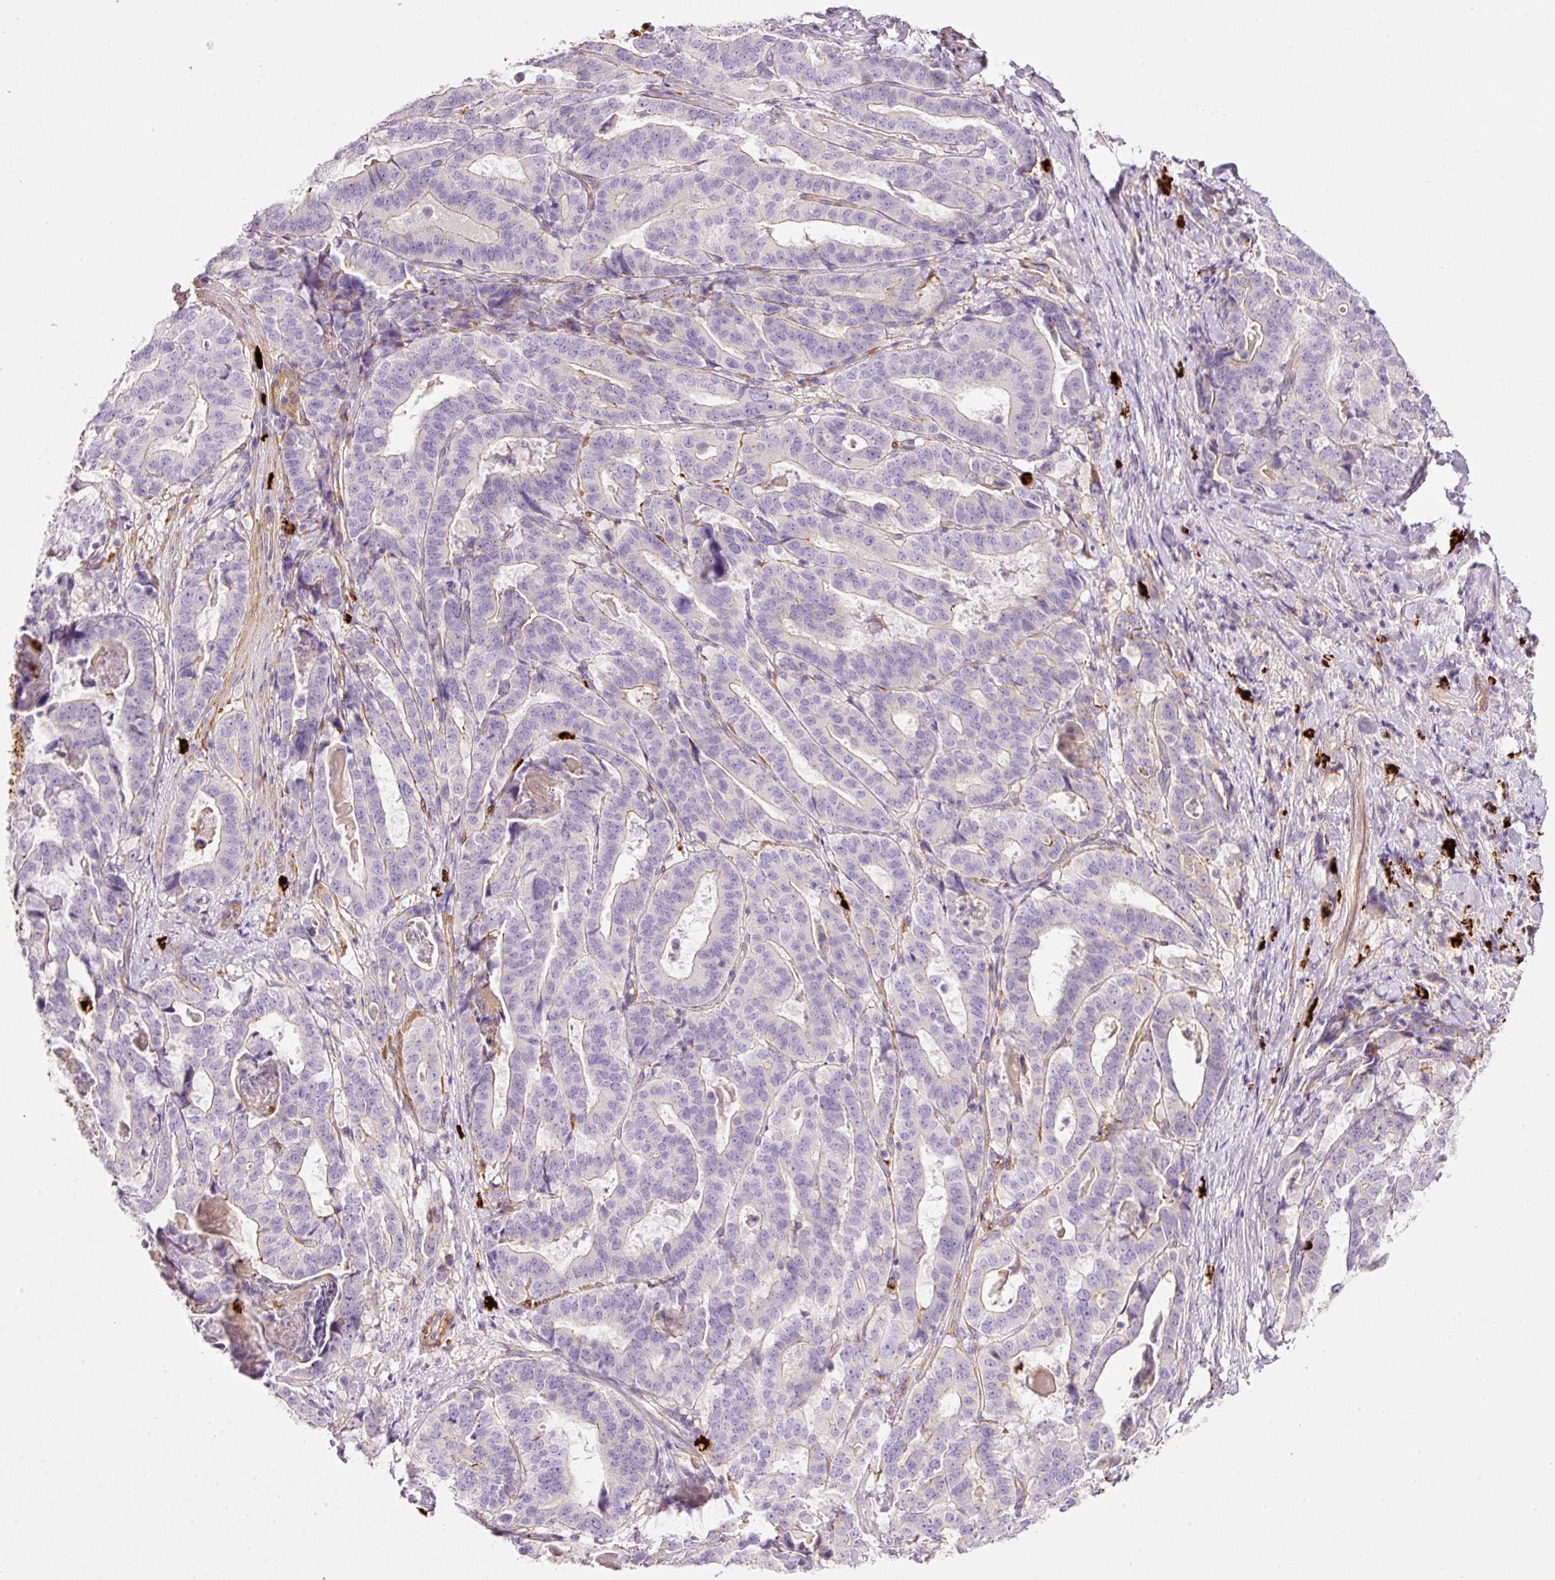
{"staining": {"intensity": "negative", "quantity": "none", "location": "none"}, "tissue": "stomach cancer", "cell_type": "Tumor cells", "image_type": "cancer", "snomed": [{"axis": "morphology", "description": "Adenocarcinoma, NOS"}, {"axis": "topography", "description": "Stomach"}], "caption": "Photomicrograph shows no protein positivity in tumor cells of adenocarcinoma (stomach) tissue. (DAB immunohistochemistry (IHC) with hematoxylin counter stain).", "gene": "MAP3K3", "patient": {"sex": "male", "age": 48}}